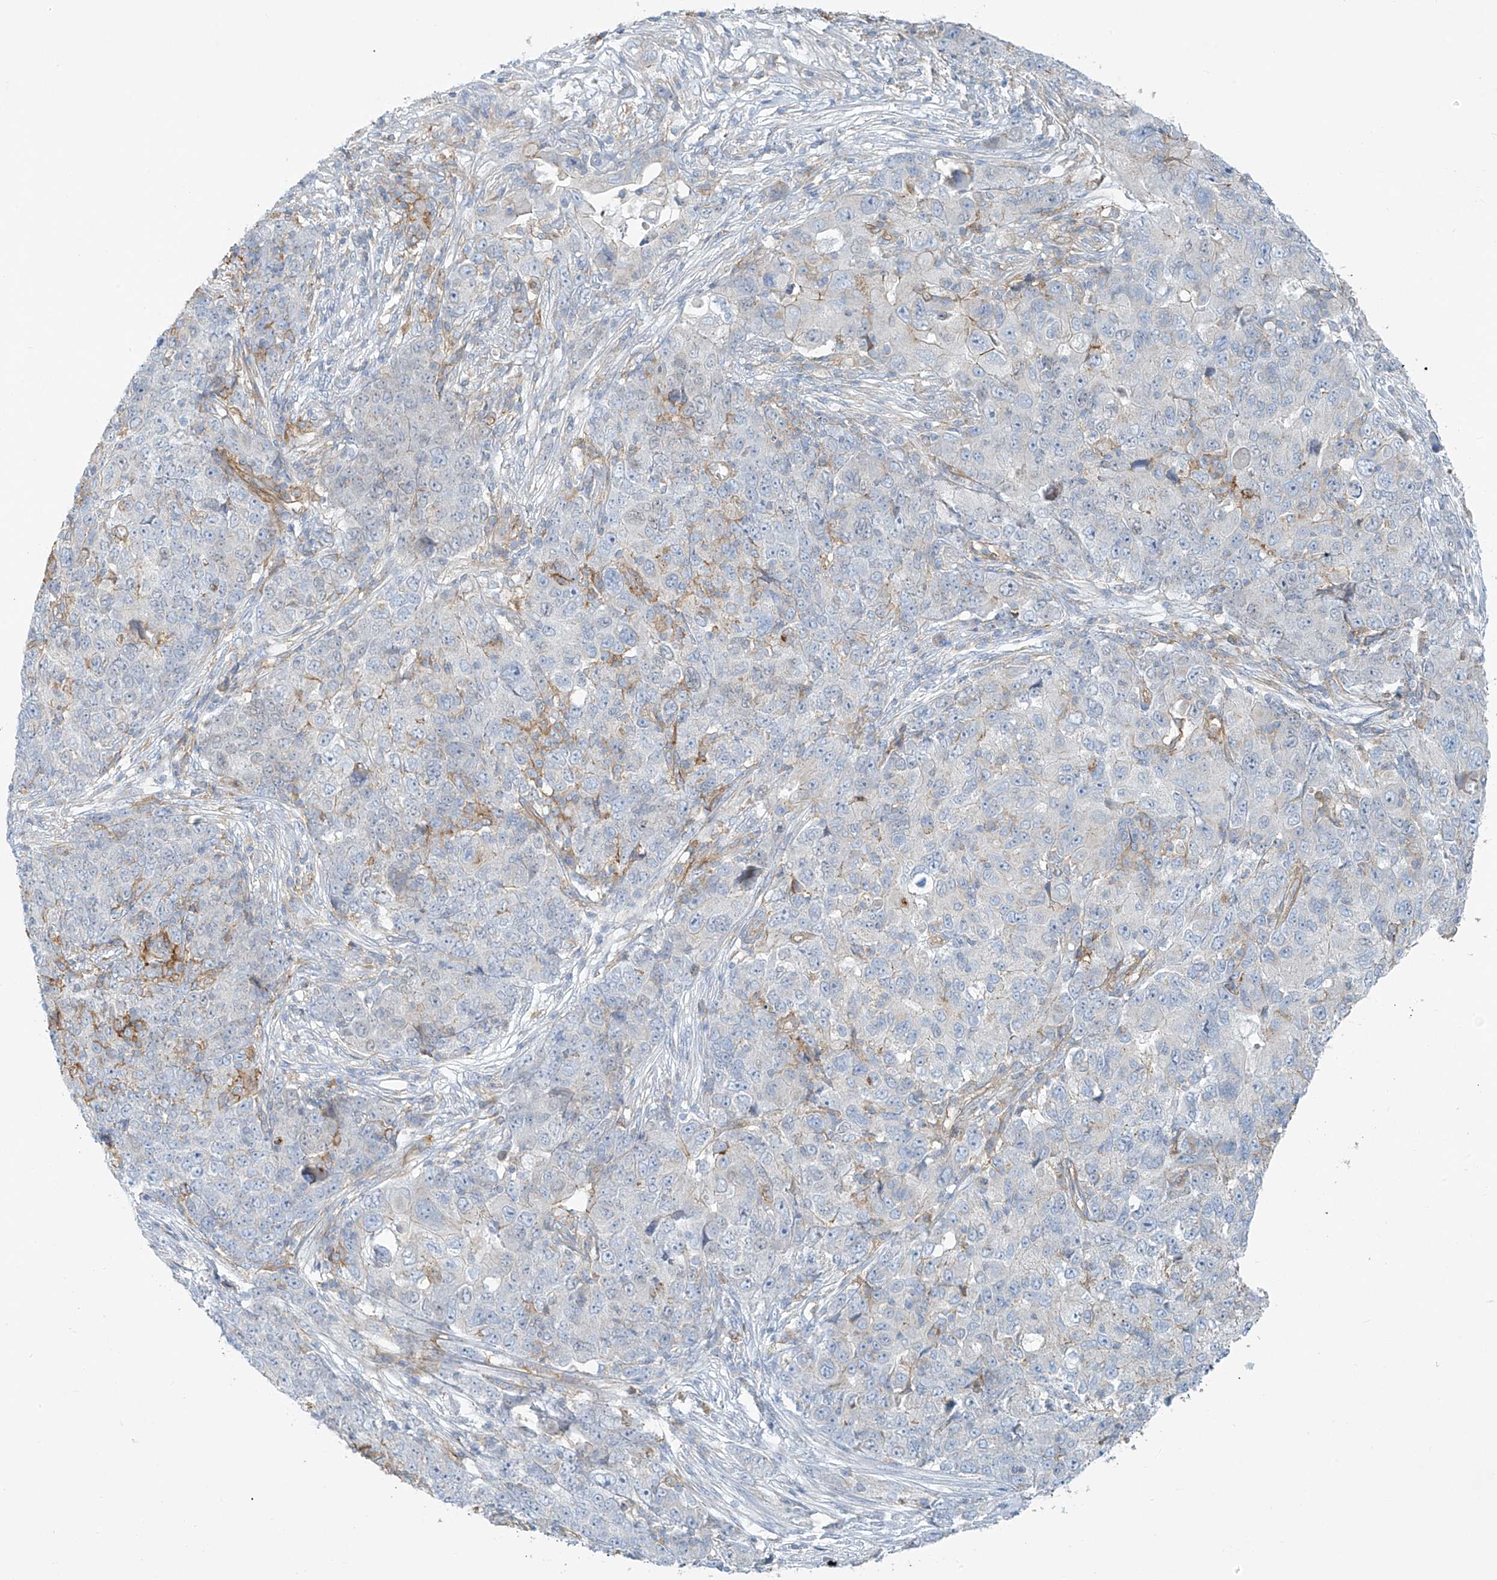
{"staining": {"intensity": "negative", "quantity": "none", "location": "none"}, "tissue": "ovarian cancer", "cell_type": "Tumor cells", "image_type": "cancer", "snomed": [{"axis": "morphology", "description": "Carcinoma, endometroid"}, {"axis": "topography", "description": "Ovary"}], "caption": "Human ovarian endometroid carcinoma stained for a protein using immunohistochemistry (IHC) reveals no staining in tumor cells.", "gene": "VAMP5", "patient": {"sex": "female", "age": 42}}